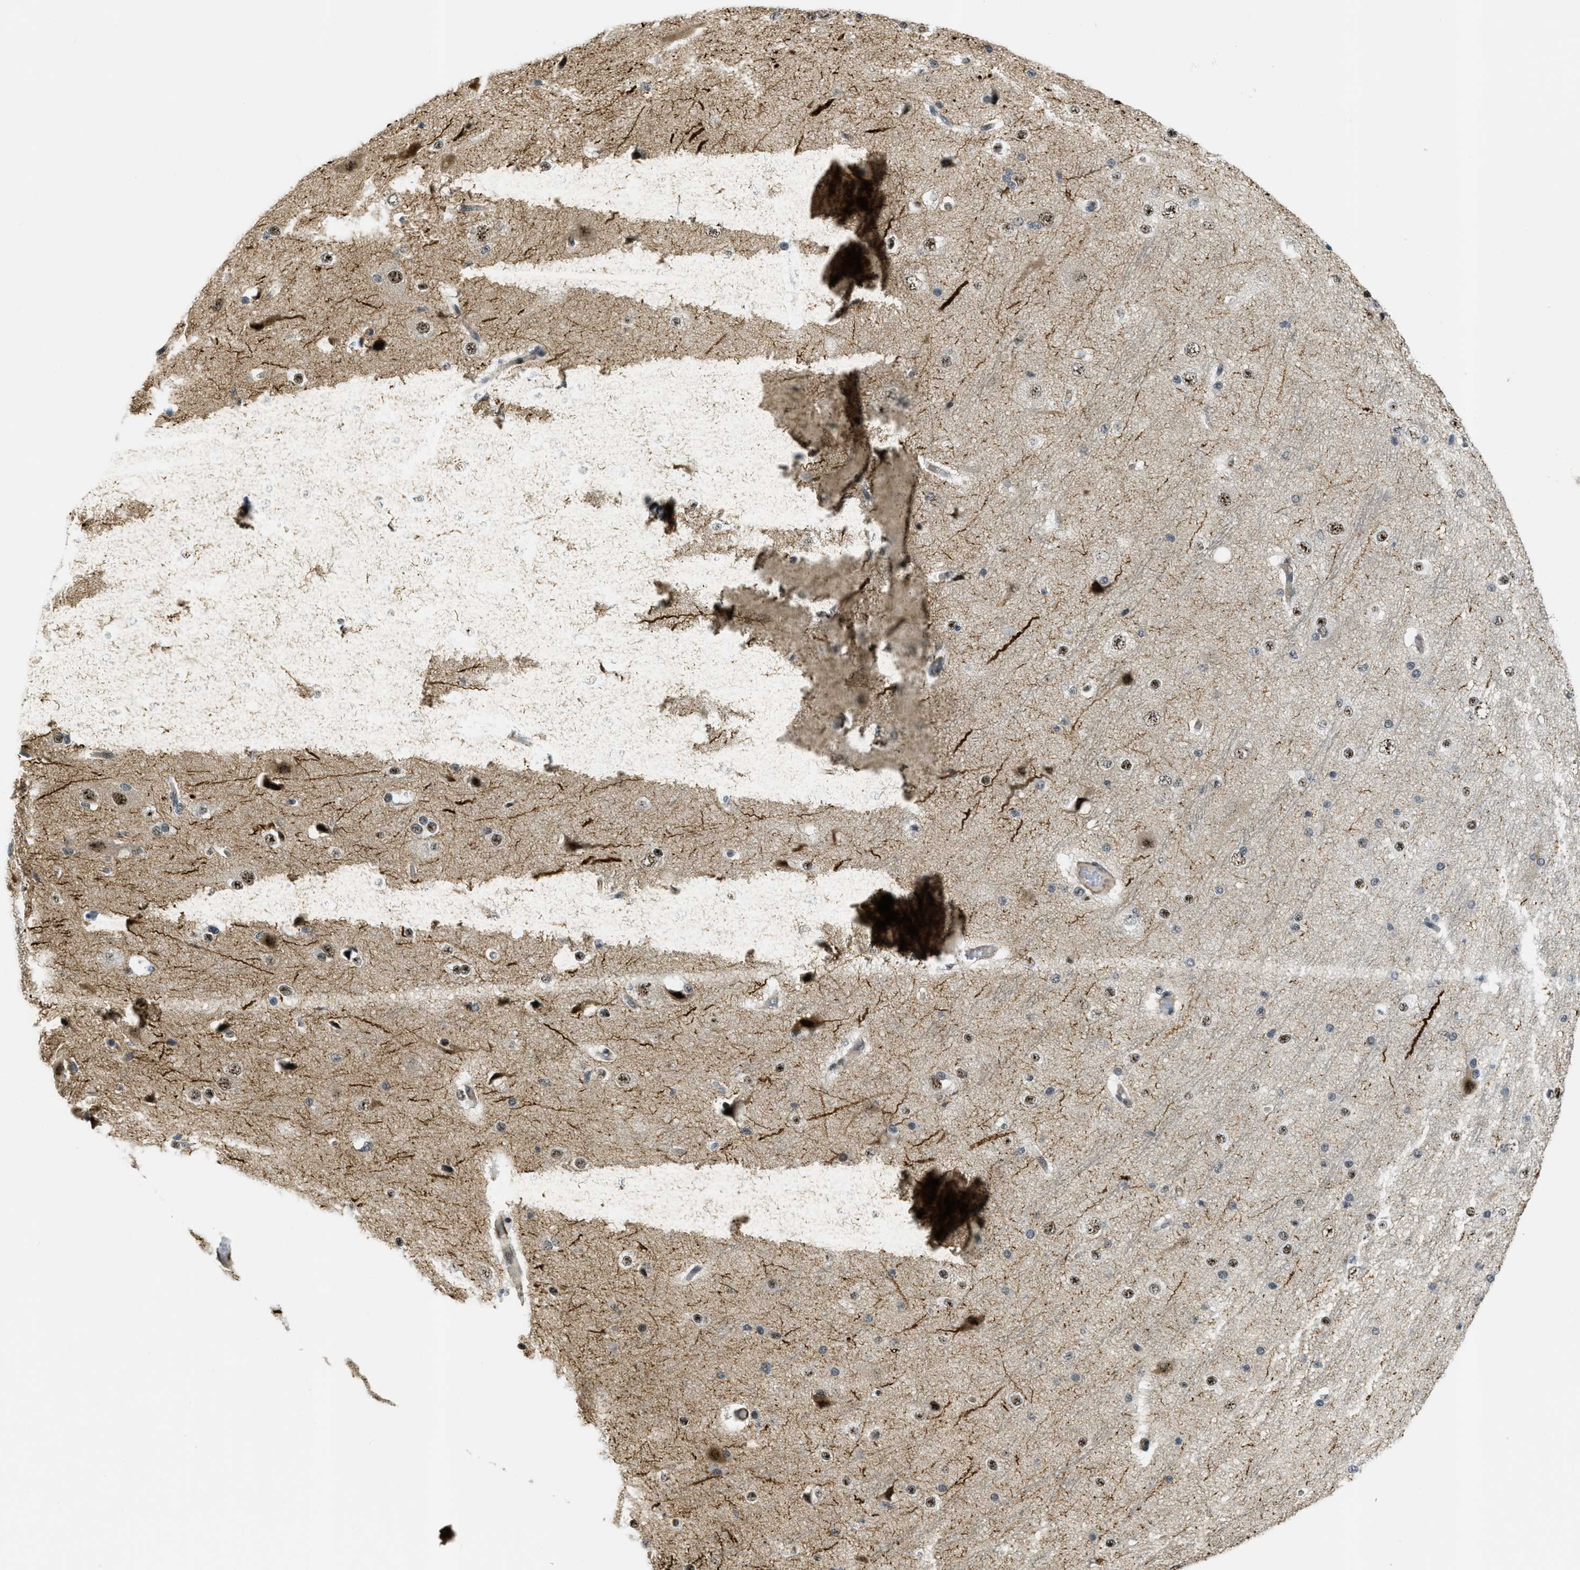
{"staining": {"intensity": "moderate", "quantity": ">75%", "location": "cytoplasmic/membranous"}, "tissue": "cerebral cortex", "cell_type": "Endothelial cells", "image_type": "normal", "snomed": [{"axis": "morphology", "description": "Normal tissue, NOS"}, {"axis": "morphology", "description": "Developmental malformation"}, {"axis": "topography", "description": "Cerebral cortex"}], "caption": "Immunohistochemistry (IHC) staining of benign cerebral cortex, which reveals medium levels of moderate cytoplasmic/membranous staining in approximately >75% of endothelial cells indicating moderate cytoplasmic/membranous protein expression. The staining was performed using DAB (3,3'-diaminobenzidine) (brown) for protein detection and nuclei were counterstained in hematoxylin (blue).", "gene": "LRRC8B", "patient": {"sex": "female", "age": 30}}